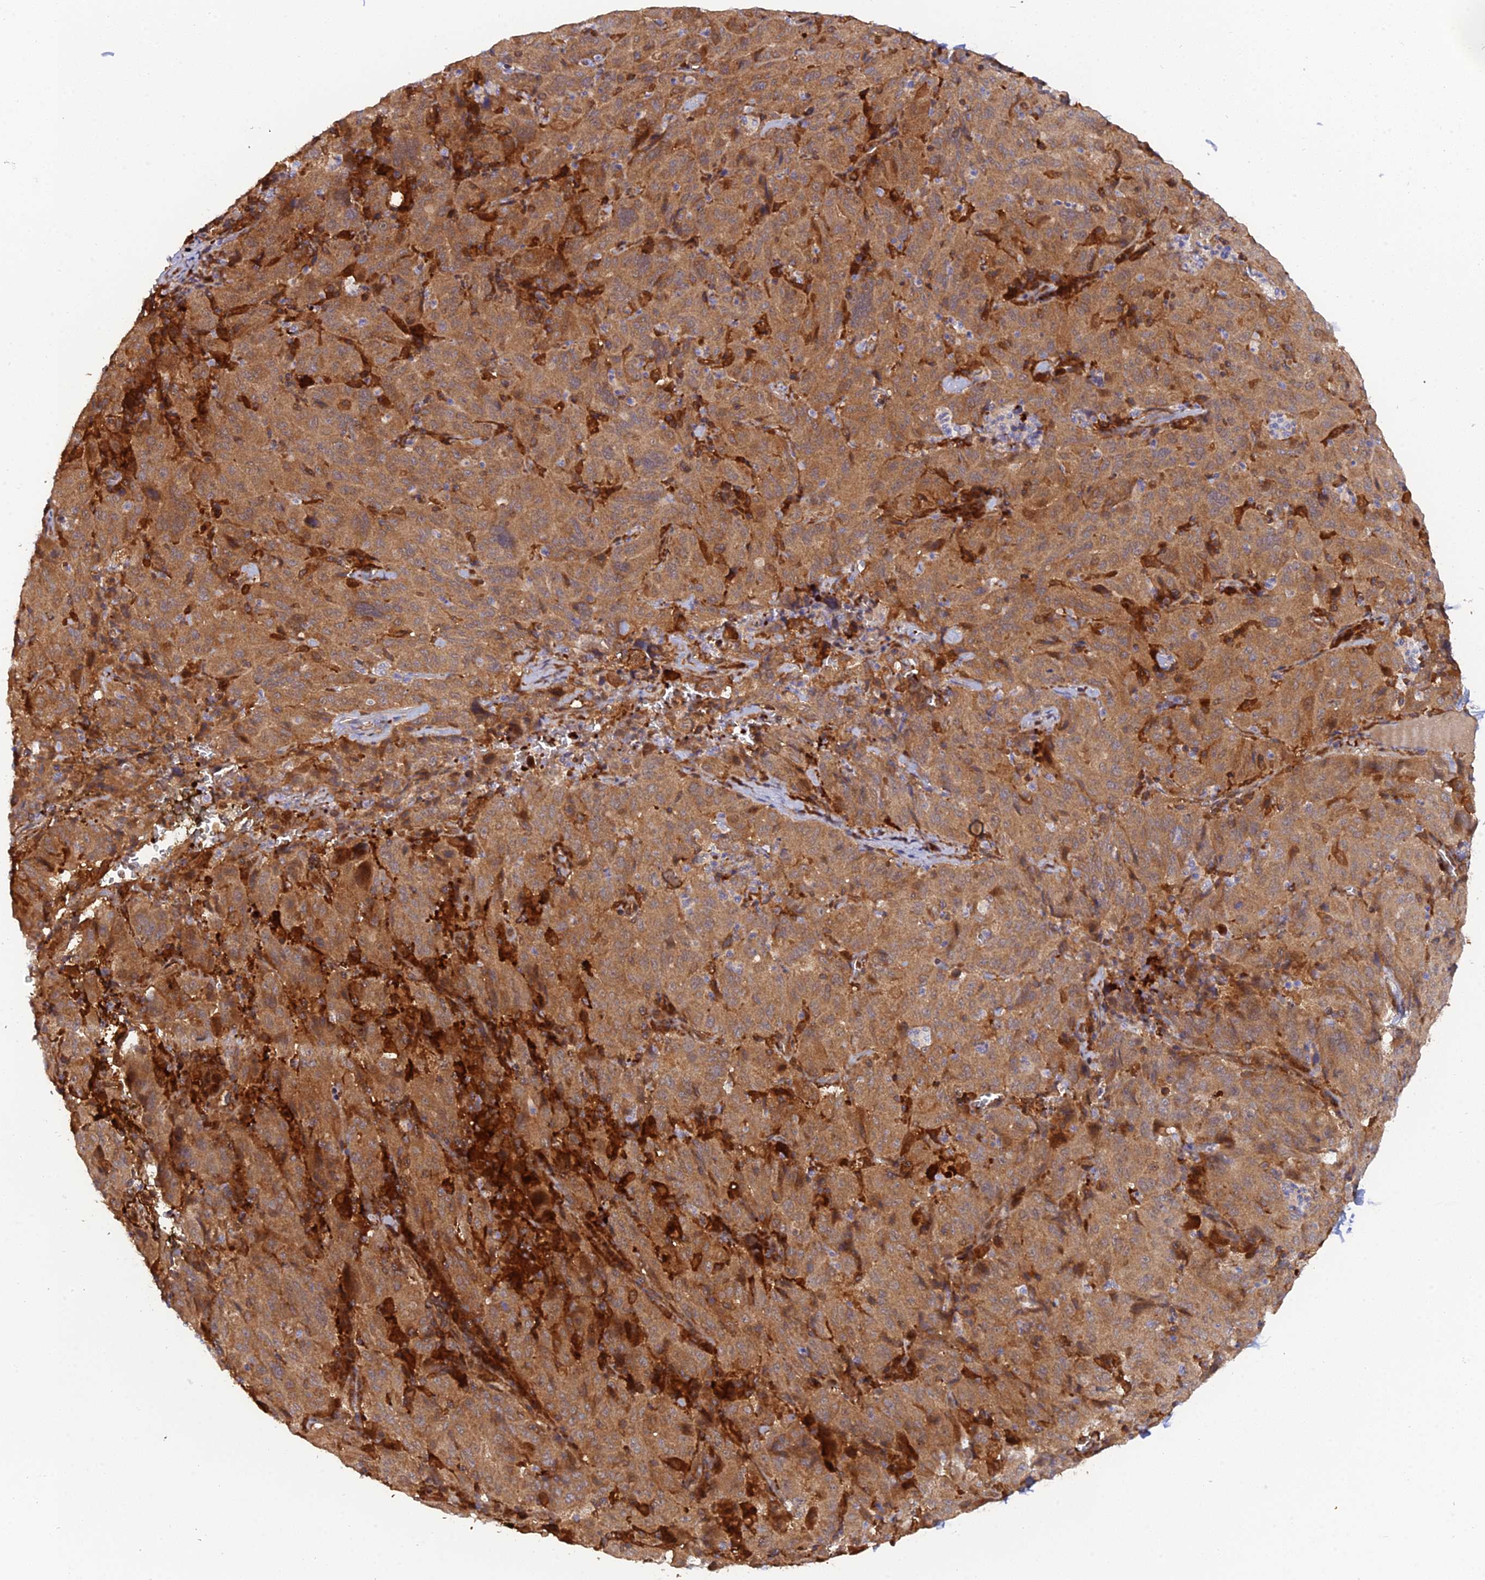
{"staining": {"intensity": "moderate", "quantity": ">75%", "location": "cytoplasmic/membranous"}, "tissue": "pancreatic cancer", "cell_type": "Tumor cells", "image_type": "cancer", "snomed": [{"axis": "morphology", "description": "Adenocarcinoma, NOS"}, {"axis": "topography", "description": "Pancreas"}], "caption": "Pancreatic cancer was stained to show a protein in brown. There is medium levels of moderate cytoplasmic/membranous expression in approximately >75% of tumor cells. (DAB IHC, brown staining for protein, blue staining for nuclei).", "gene": "ARL2BP", "patient": {"sex": "male", "age": 63}}